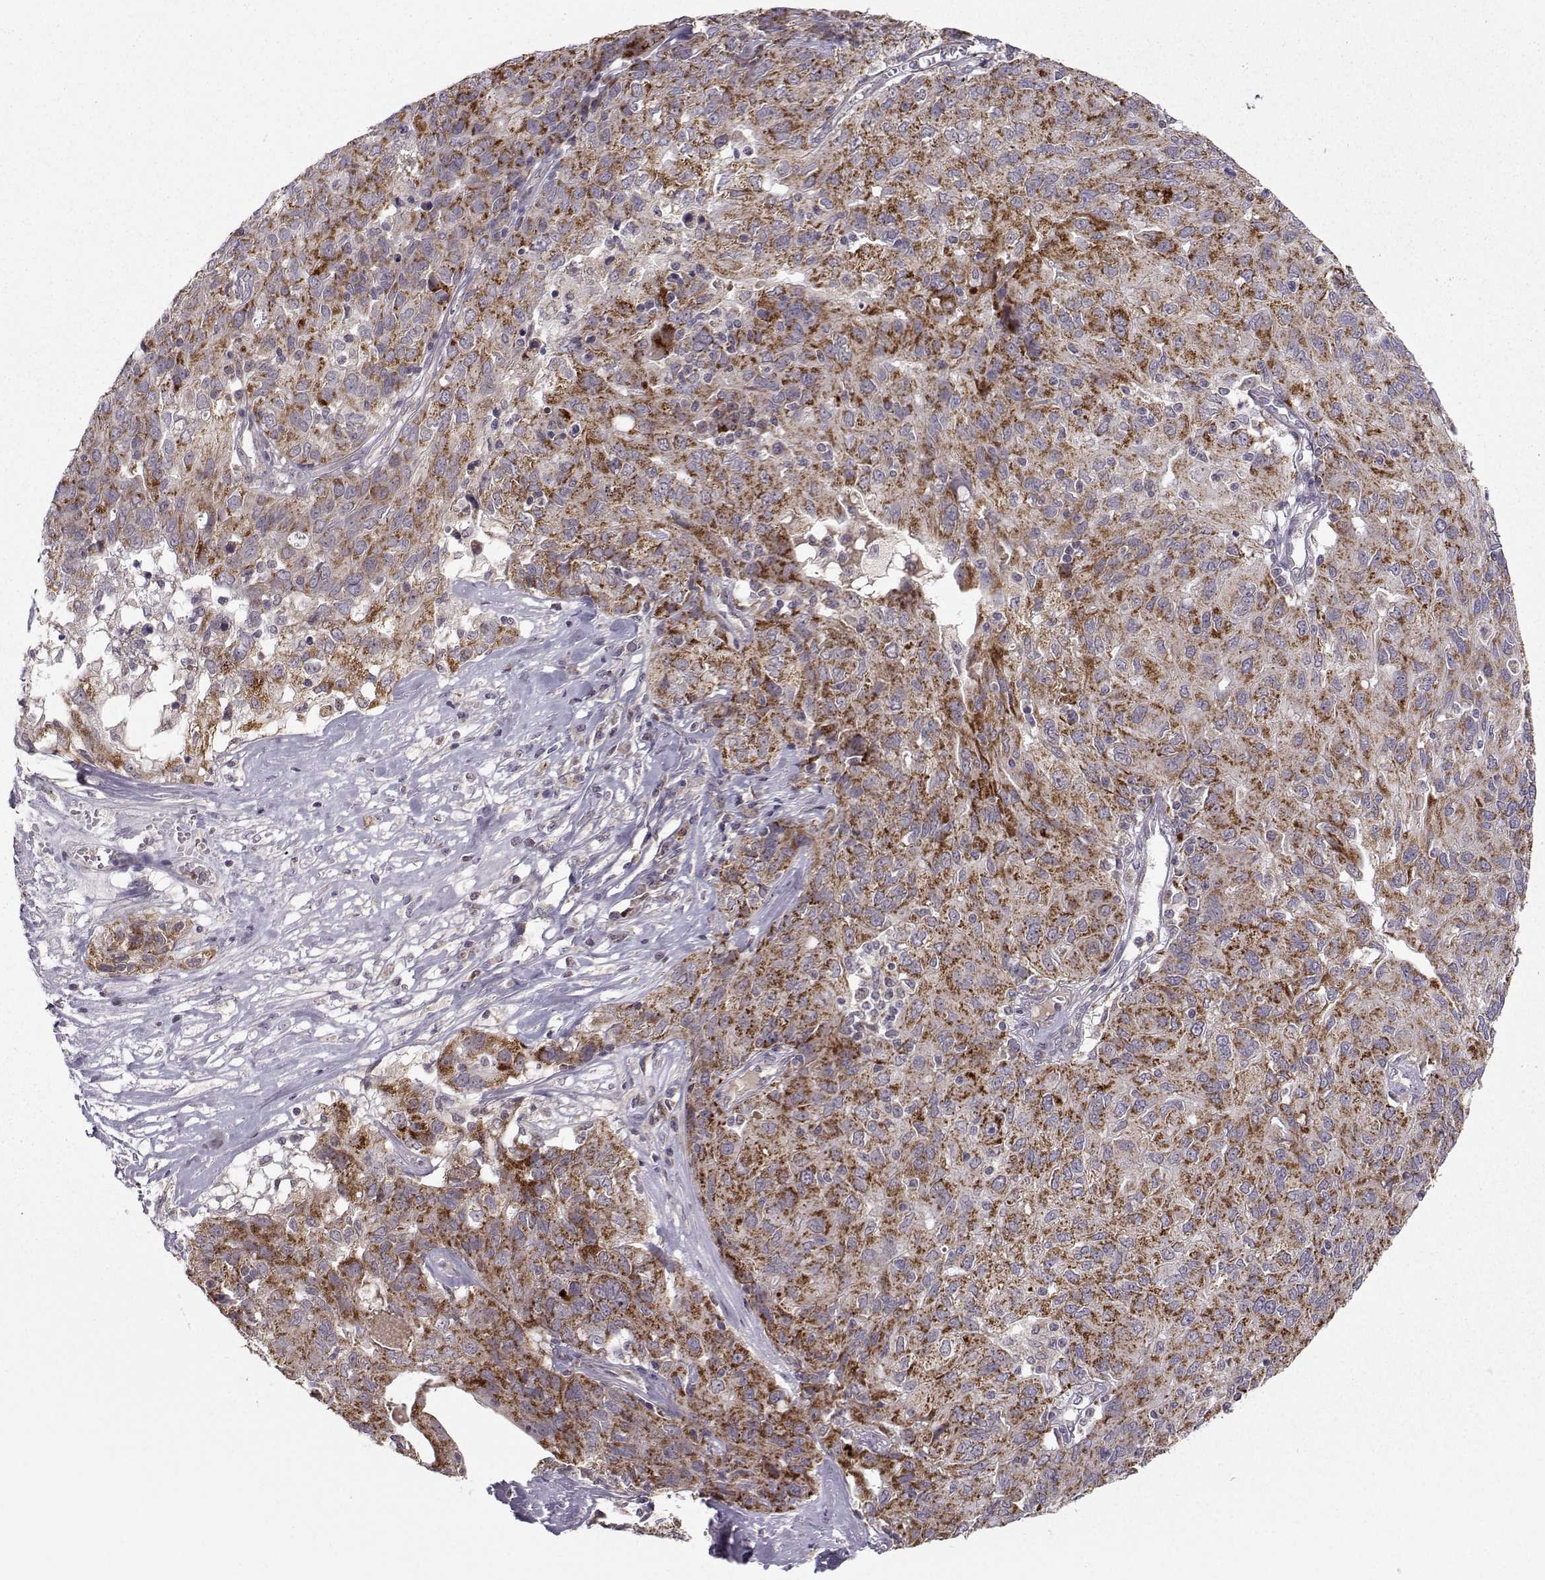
{"staining": {"intensity": "strong", "quantity": "25%-75%", "location": "cytoplasmic/membranous"}, "tissue": "ovarian cancer", "cell_type": "Tumor cells", "image_type": "cancer", "snomed": [{"axis": "morphology", "description": "Carcinoma, endometroid"}, {"axis": "topography", "description": "Ovary"}], "caption": "Ovarian endometroid carcinoma tissue reveals strong cytoplasmic/membranous positivity in about 25%-75% of tumor cells", "gene": "NECAB3", "patient": {"sex": "female", "age": 50}}